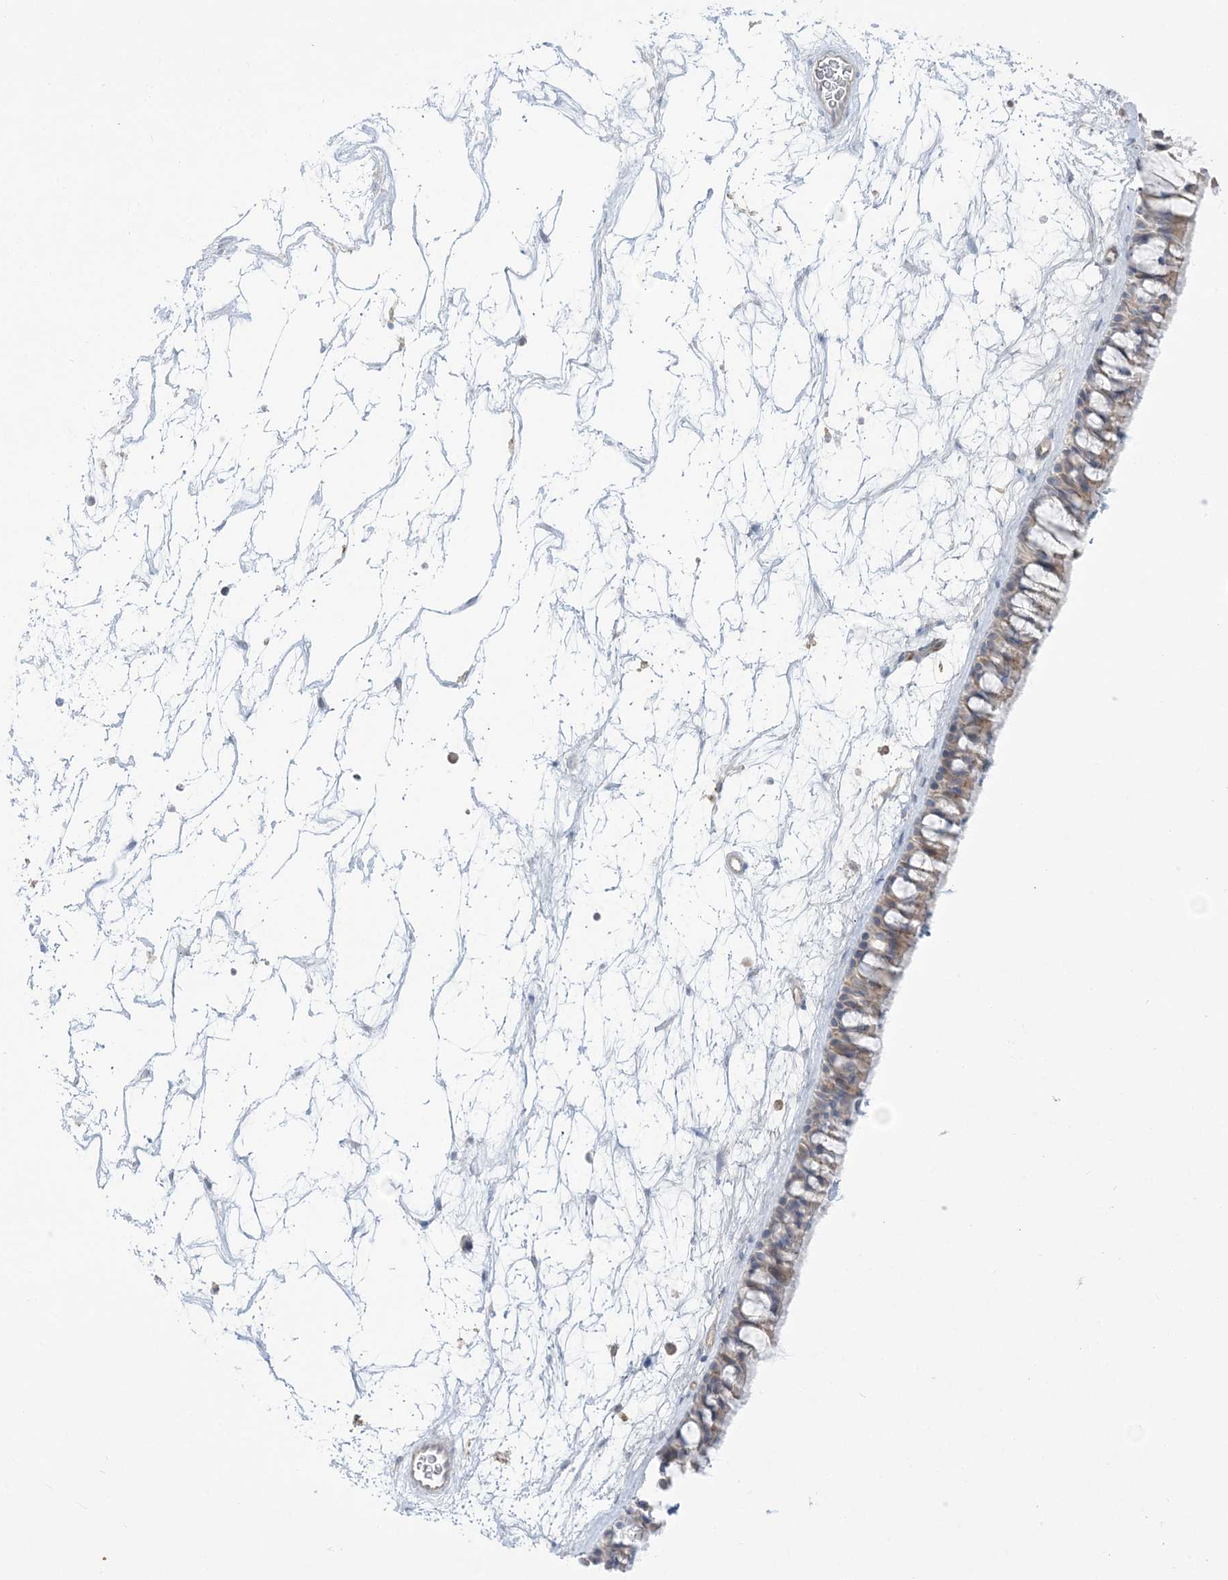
{"staining": {"intensity": "weak", "quantity": "<25%", "location": "cytoplasmic/membranous"}, "tissue": "nasopharynx", "cell_type": "Respiratory epithelial cells", "image_type": "normal", "snomed": [{"axis": "morphology", "description": "Normal tissue, NOS"}, {"axis": "topography", "description": "Nasopharynx"}], "caption": "This image is of unremarkable nasopharynx stained with immunohistochemistry (IHC) to label a protein in brown with the nuclei are counter-stained blue. There is no expression in respiratory epithelial cells. (DAB (3,3'-diaminobenzidine) immunohistochemistry (IHC) visualized using brightfield microscopy, high magnification).", "gene": "FARSB", "patient": {"sex": "male", "age": 64}}